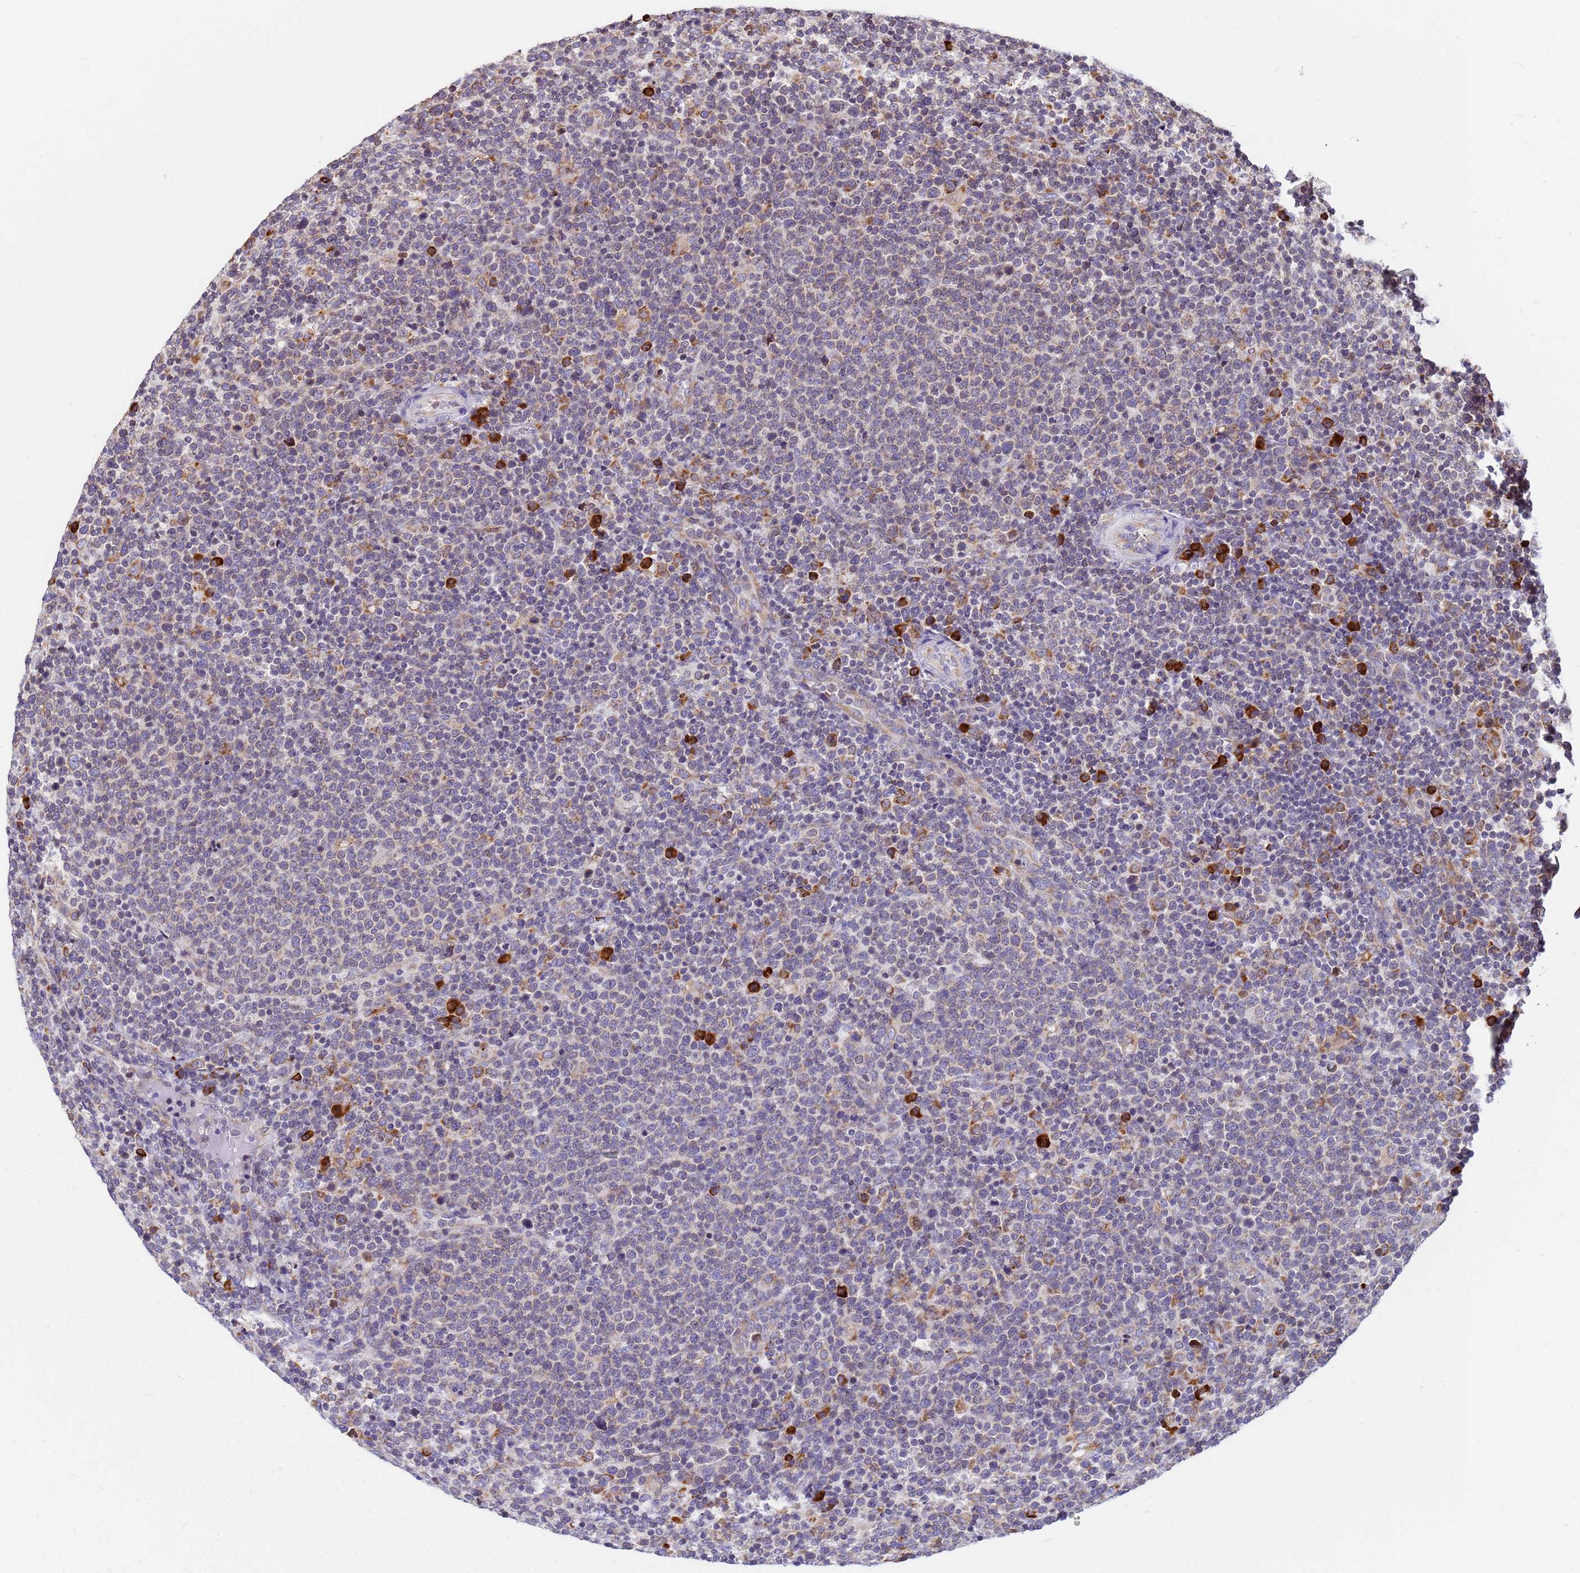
{"staining": {"intensity": "moderate", "quantity": "<25%", "location": "cytoplasmic/membranous"}, "tissue": "lymphoma", "cell_type": "Tumor cells", "image_type": "cancer", "snomed": [{"axis": "morphology", "description": "Malignant lymphoma, non-Hodgkin's type, High grade"}, {"axis": "topography", "description": "Lymph node"}], "caption": "A low amount of moderate cytoplasmic/membranous staining is appreciated in about <25% of tumor cells in high-grade malignant lymphoma, non-Hodgkin's type tissue.", "gene": "SSR4", "patient": {"sex": "male", "age": 61}}